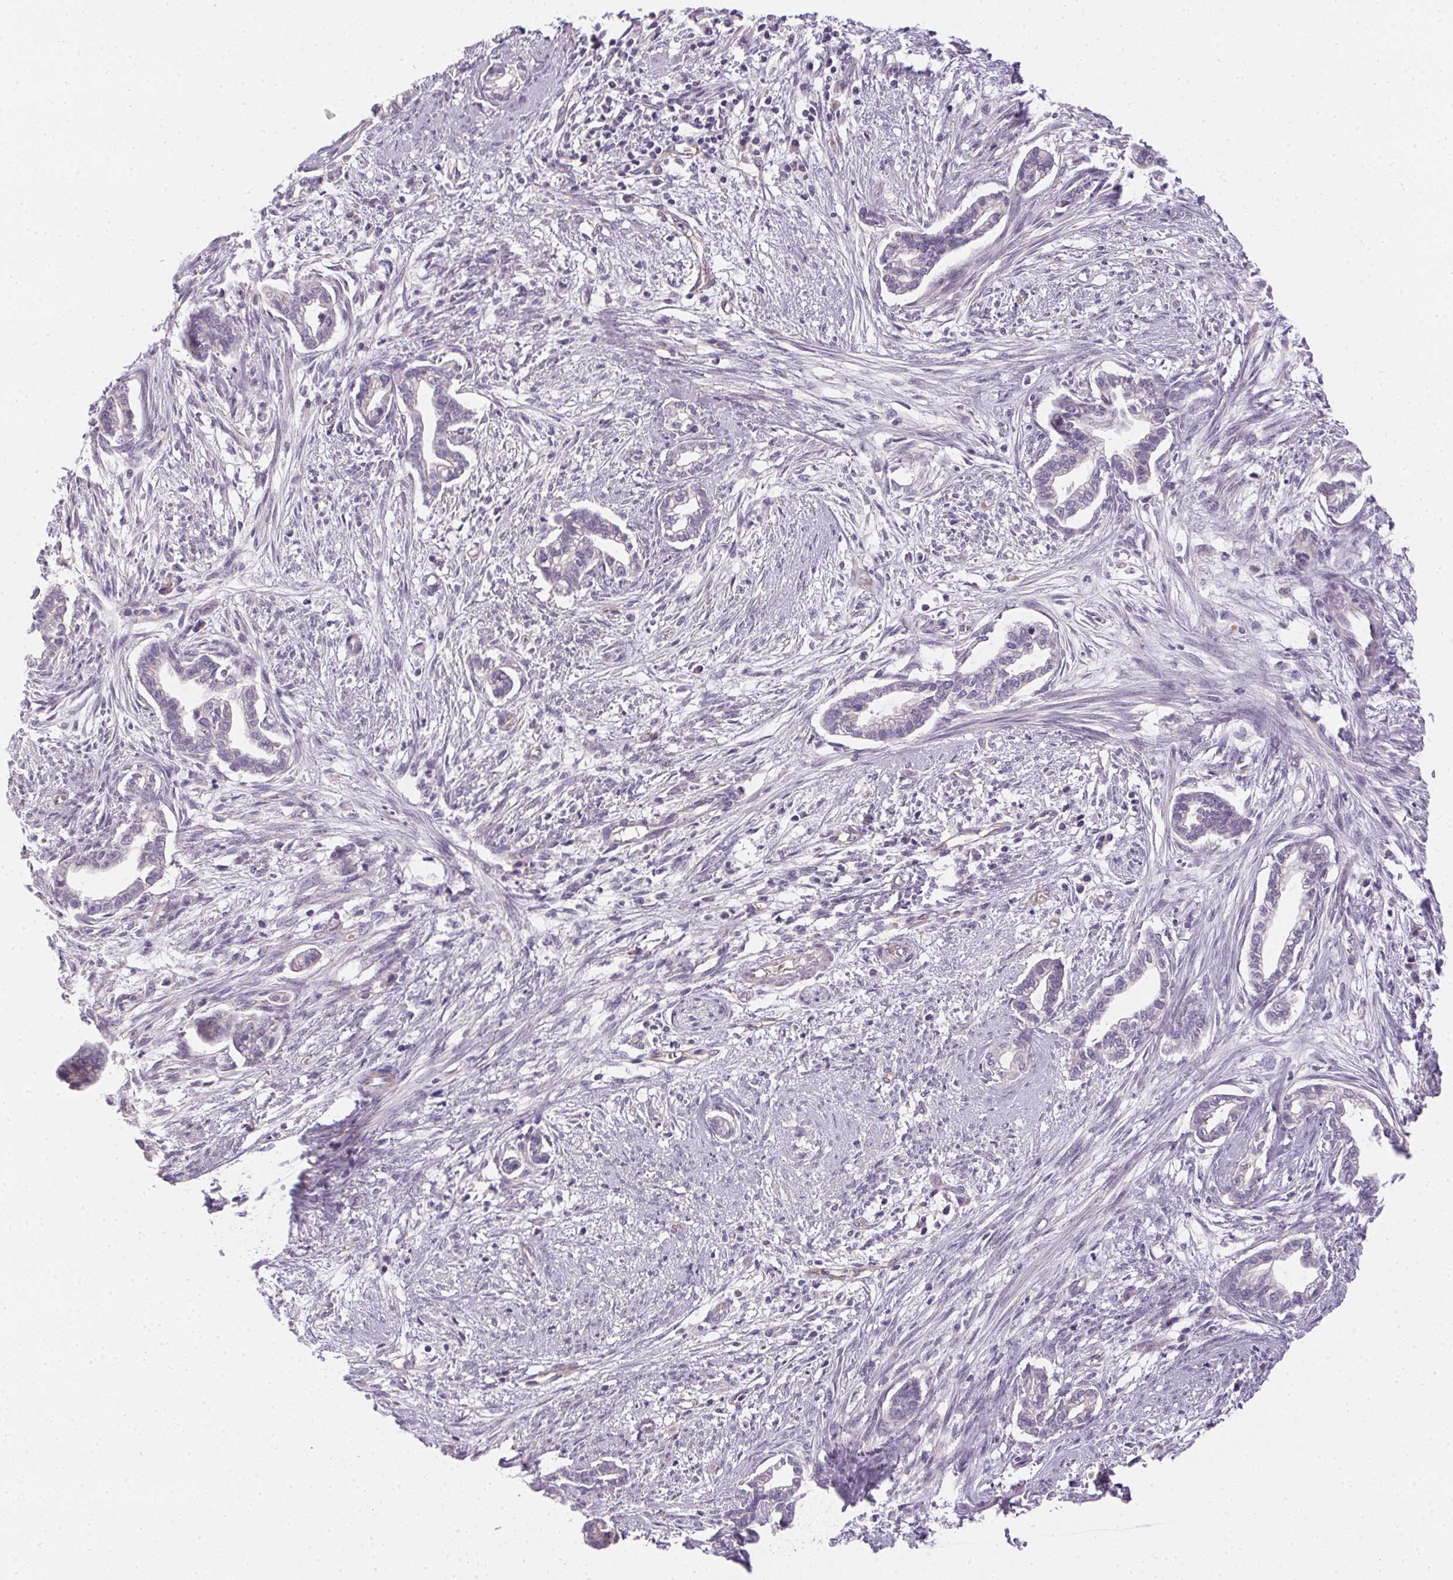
{"staining": {"intensity": "negative", "quantity": "none", "location": "none"}, "tissue": "cervical cancer", "cell_type": "Tumor cells", "image_type": "cancer", "snomed": [{"axis": "morphology", "description": "Adenocarcinoma, NOS"}, {"axis": "topography", "description": "Cervix"}], "caption": "Adenocarcinoma (cervical) was stained to show a protein in brown. There is no significant positivity in tumor cells. The staining was performed using DAB (3,3'-diaminobenzidine) to visualize the protein expression in brown, while the nuclei were stained in blue with hematoxylin (Magnification: 20x).", "gene": "SMYD1", "patient": {"sex": "female", "age": 62}}